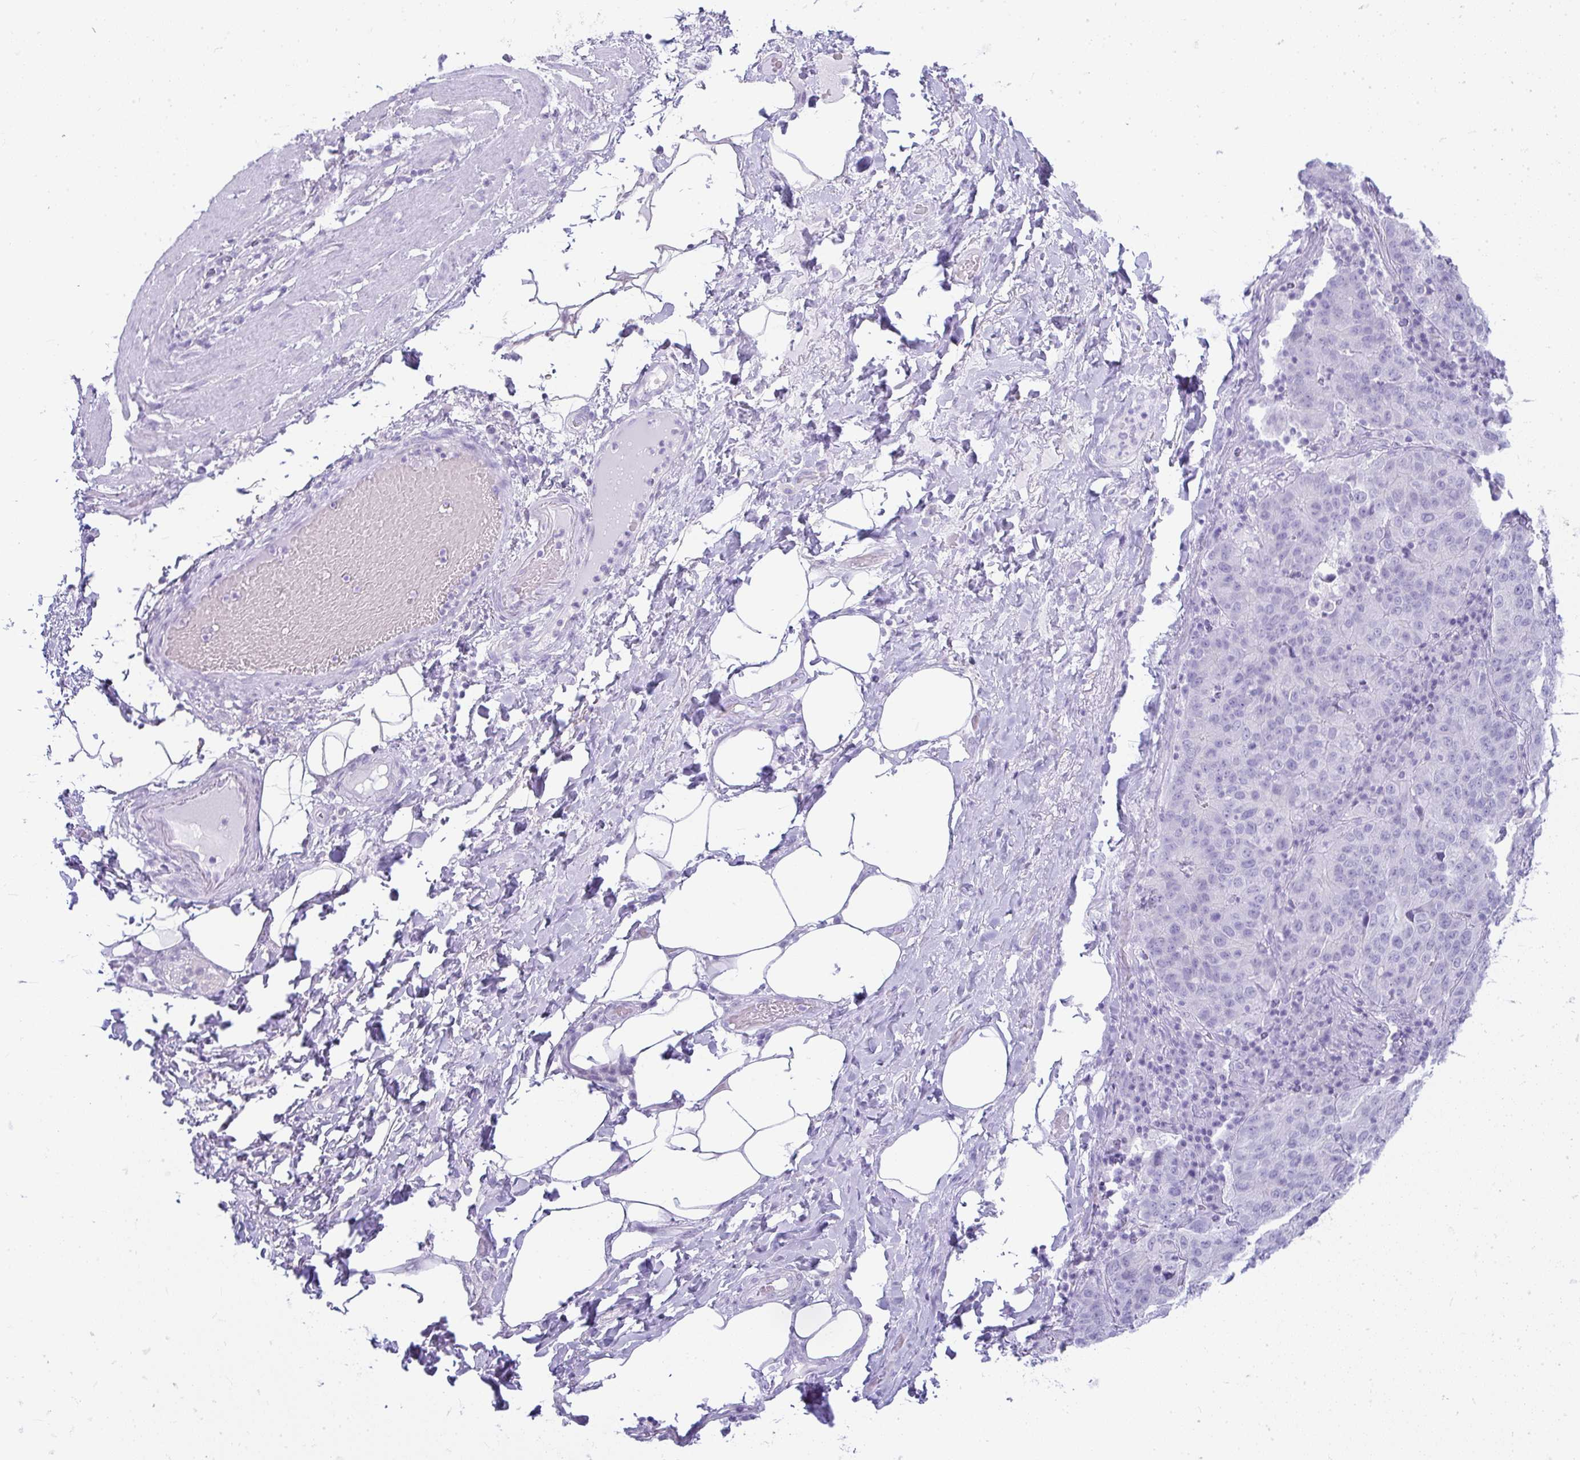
{"staining": {"intensity": "negative", "quantity": "none", "location": "none"}, "tissue": "stomach cancer", "cell_type": "Tumor cells", "image_type": "cancer", "snomed": [{"axis": "morphology", "description": "Adenocarcinoma, NOS"}, {"axis": "topography", "description": "Stomach"}], "caption": "An immunohistochemistry (IHC) histopathology image of stomach cancer is shown. There is no staining in tumor cells of stomach cancer. (Brightfield microscopy of DAB (3,3'-diaminobenzidine) immunohistochemistry (IHC) at high magnification).", "gene": "RASL10A", "patient": {"sex": "male", "age": 71}}